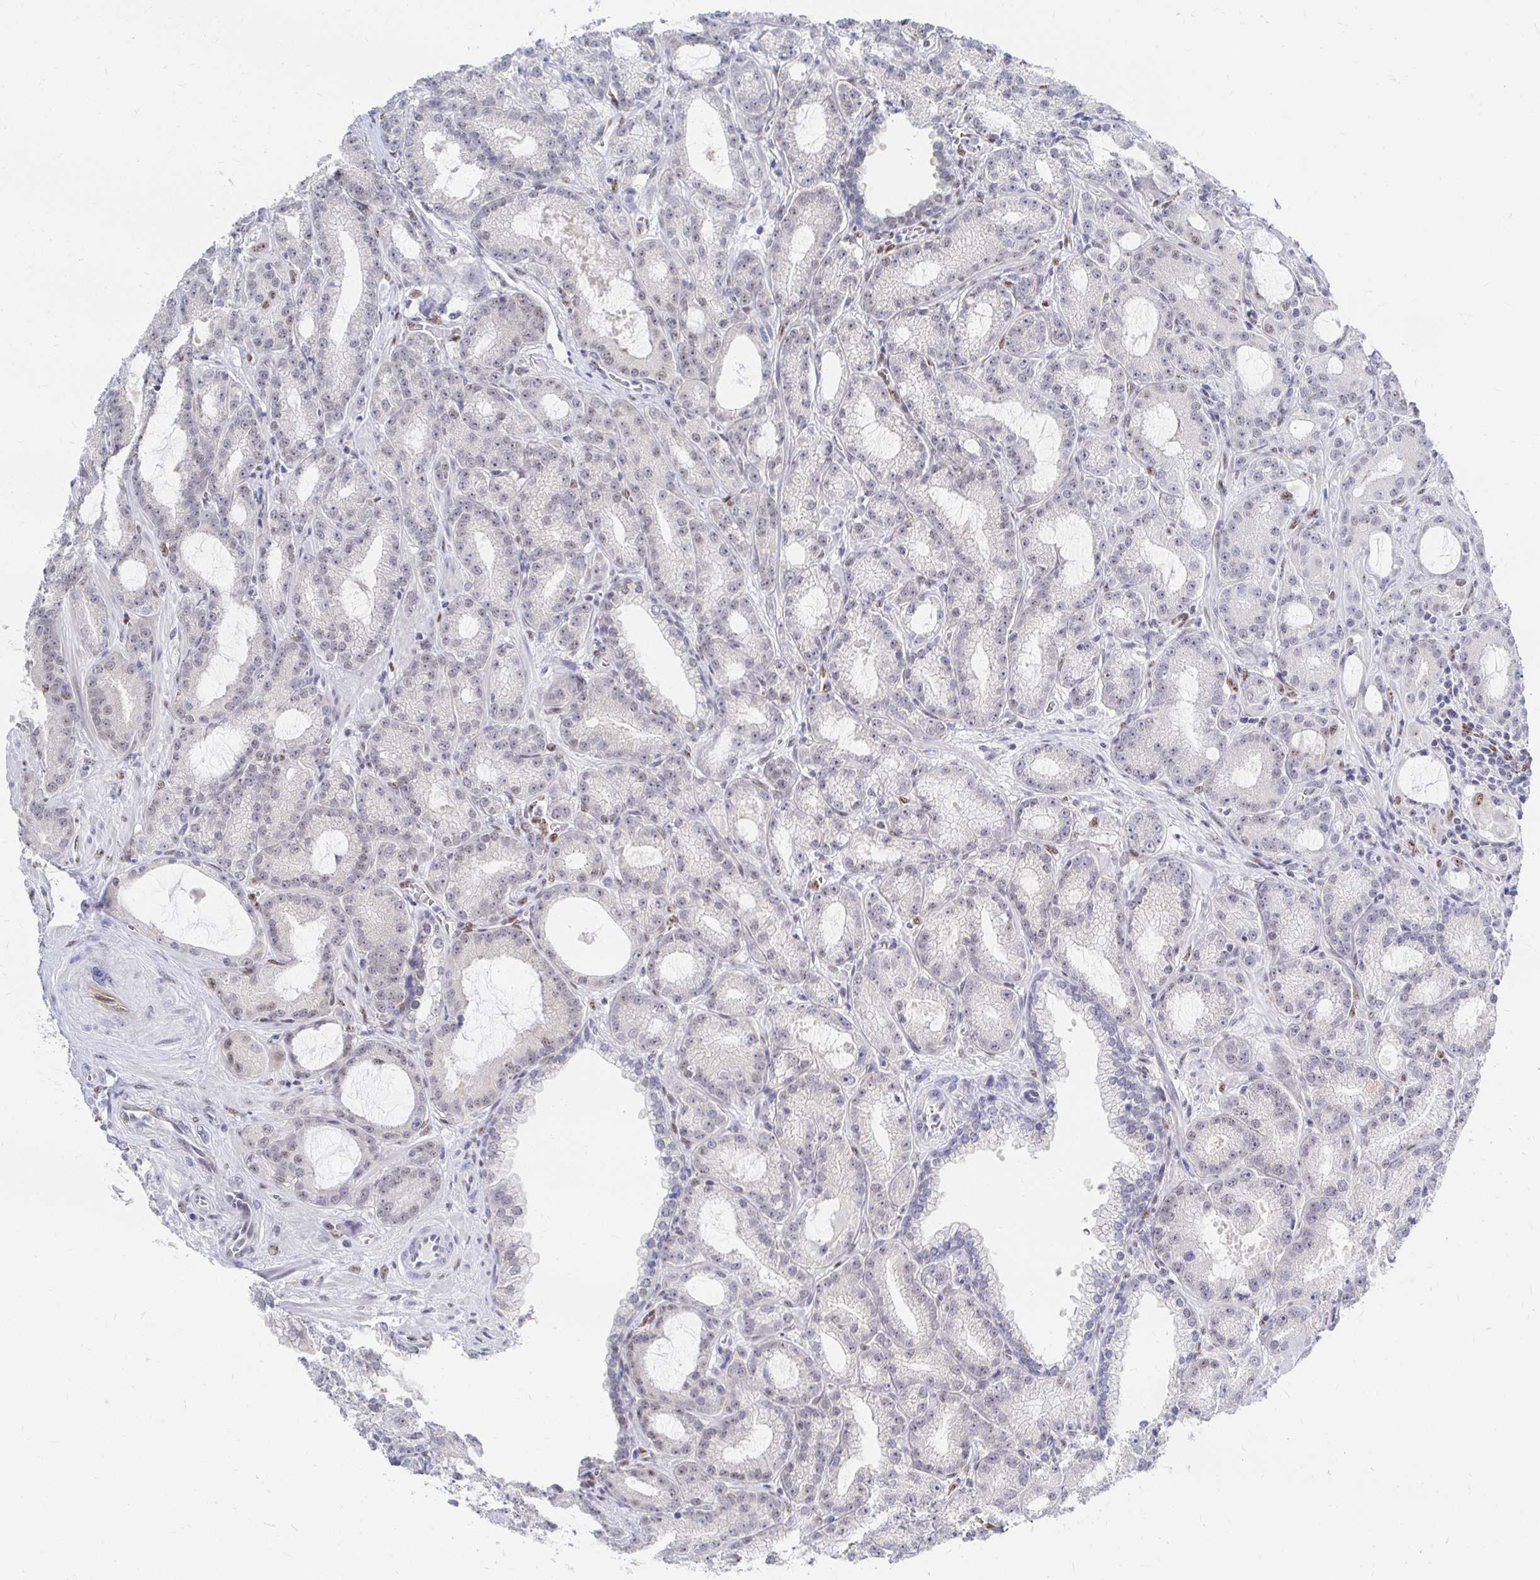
{"staining": {"intensity": "negative", "quantity": "none", "location": "none"}, "tissue": "prostate cancer", "cell_type": "Tumor cells", "image_type": "cancer", "snomed": [{"axis": "morphology", "description": "Adenocarcinoma, High grade"}, {"axis": "topography", "description": "Prostate"}], "caption": "The immunohistochemistry photomicrograph has no significant staining in tumor cells of adenocarcinoma (high-grade) (prostate) tissue. Brightfield microscopy of IHC stained with DAB (3,3'-diaminobenzidine) (brown) and hematoxylin (blue), captured at high magnification.", "gene": "CLIC3", "patient": {"sex": "male", "age": 65}}